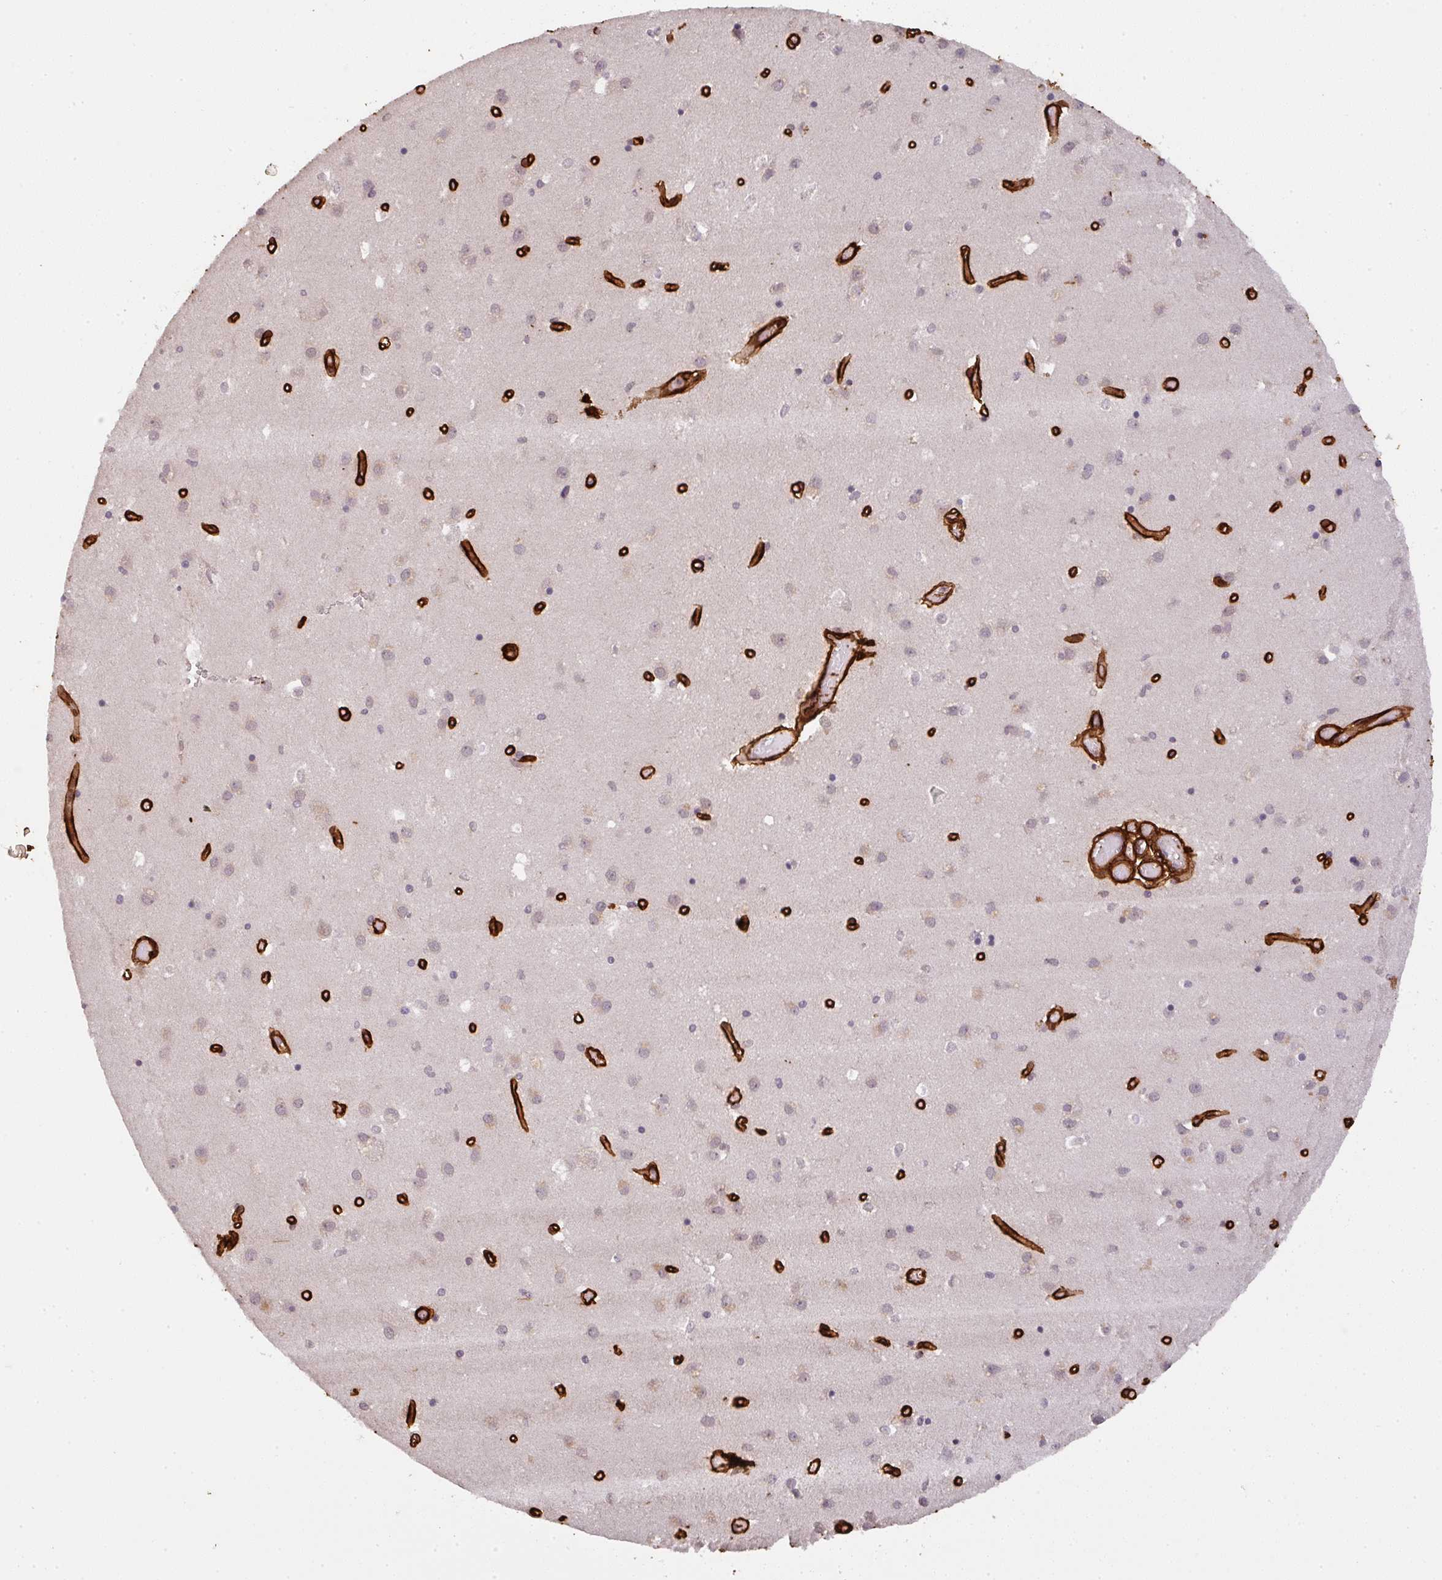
{"staining": {"intensity": "negative", "quantity": "none", "location": "none"}, "tissue": "caudate", "cell_type": "Glial cells", "image_type": "normal", "snomed": [{"axis": "morphology", "description": "Normal tissue, NOS"}, {"axis": "topography", "description": "Lateral ventricle wall"}], "caption": "Immunohistochemical staining of normal human caudate shows no significant expression in glial cells.", "gene": "COL3A1", "patient": {"sex": "male", "age": 70}}